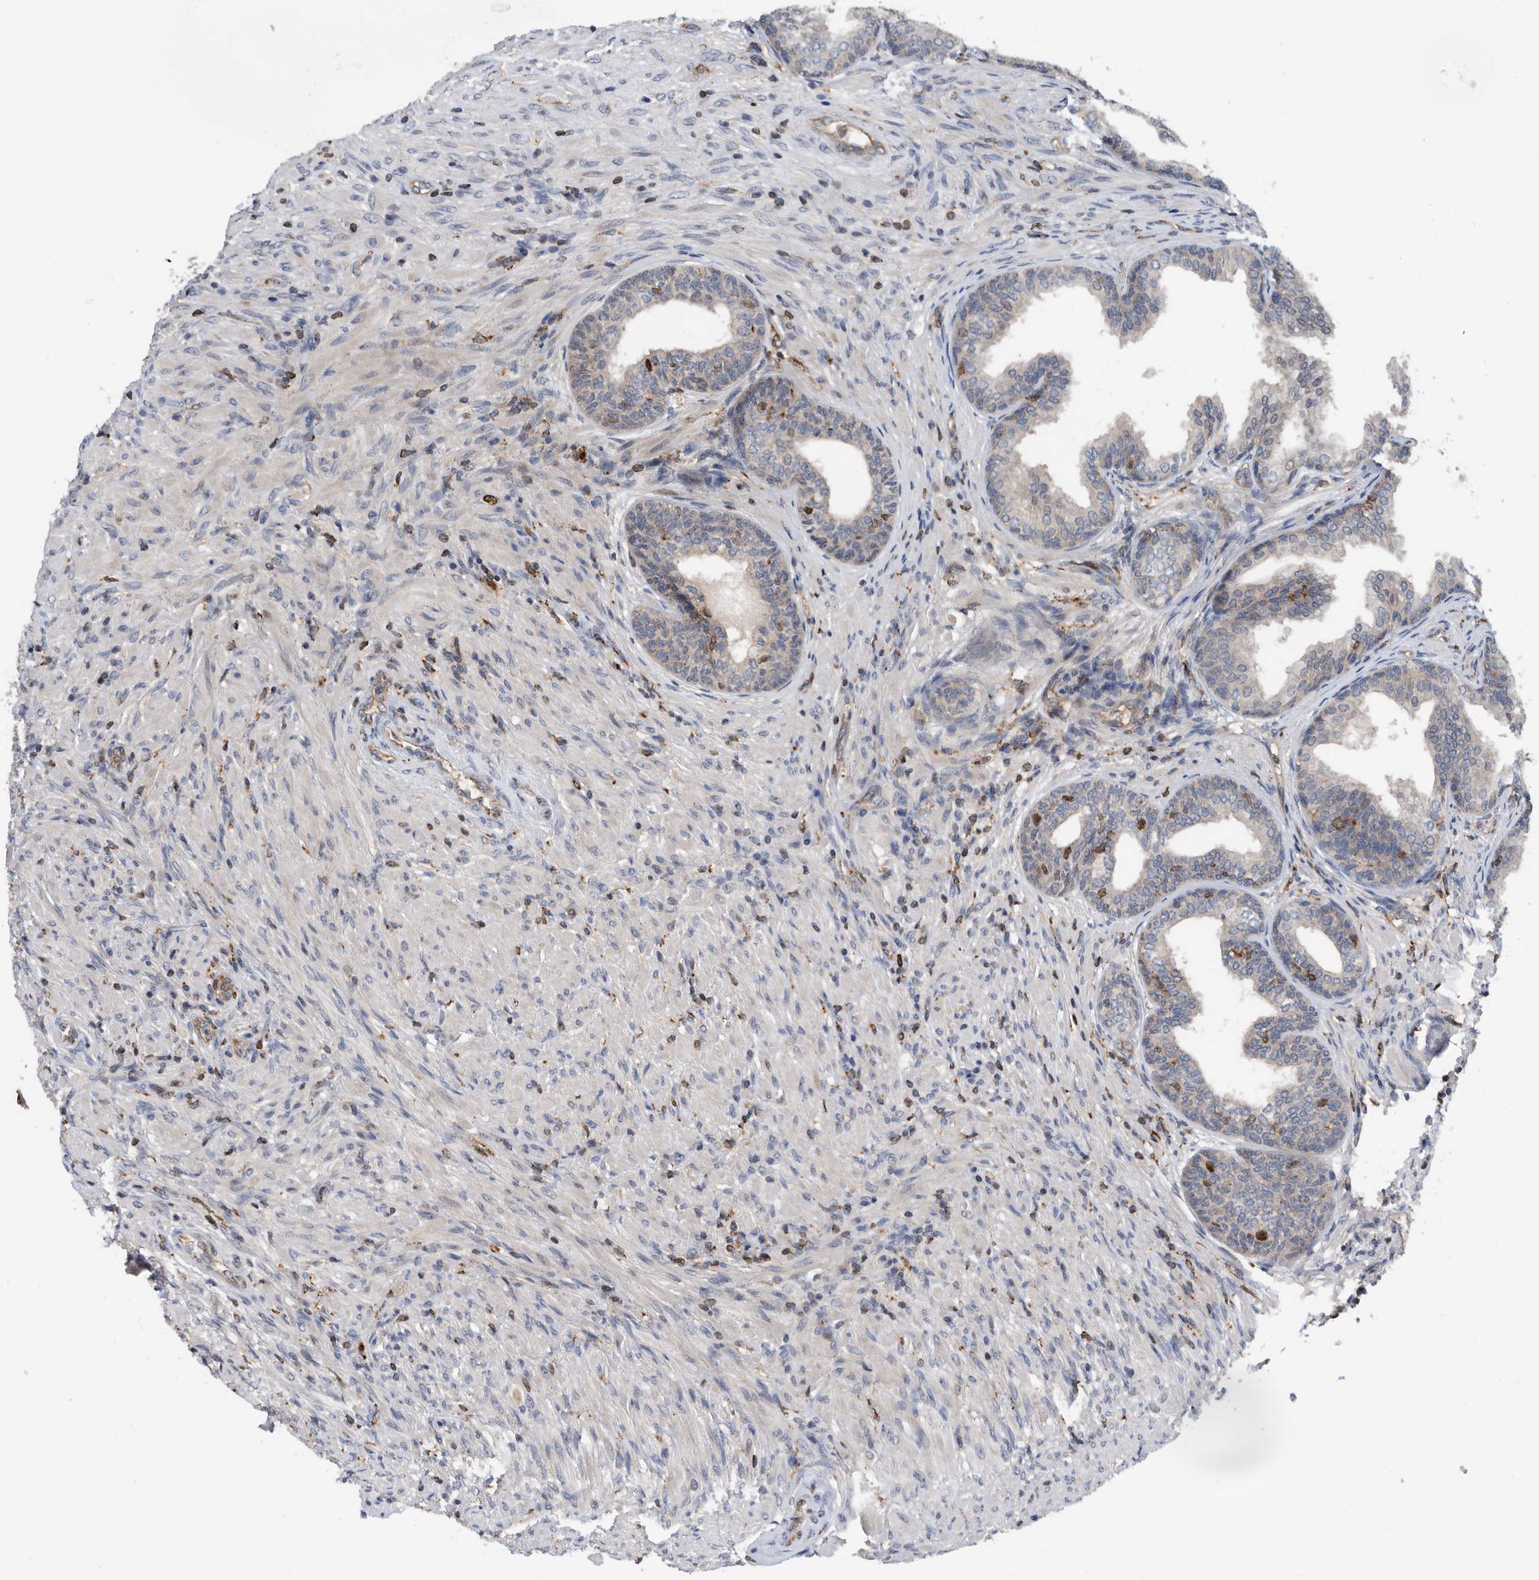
{"staining": {"intensity": "negative", "quantity": "none", "location": "none"}, "tissue": "prostate", "cell_type": "Glandular cells", "image_type": "normal", "snomed": [{"axis": "morphology", "description": "Normal tissue, NOS"}, {"axis": "topography", "description": "Prostate"}], "caption": "DAB immunohistochemical staining of normal prostate reveals no significant positivity in glandular cells. (Immunohistochemistry (ihc), brightfield microscopy, high magnification).", "gene": "ATAD2", "patient": {"sex": "male", "age": 76}}